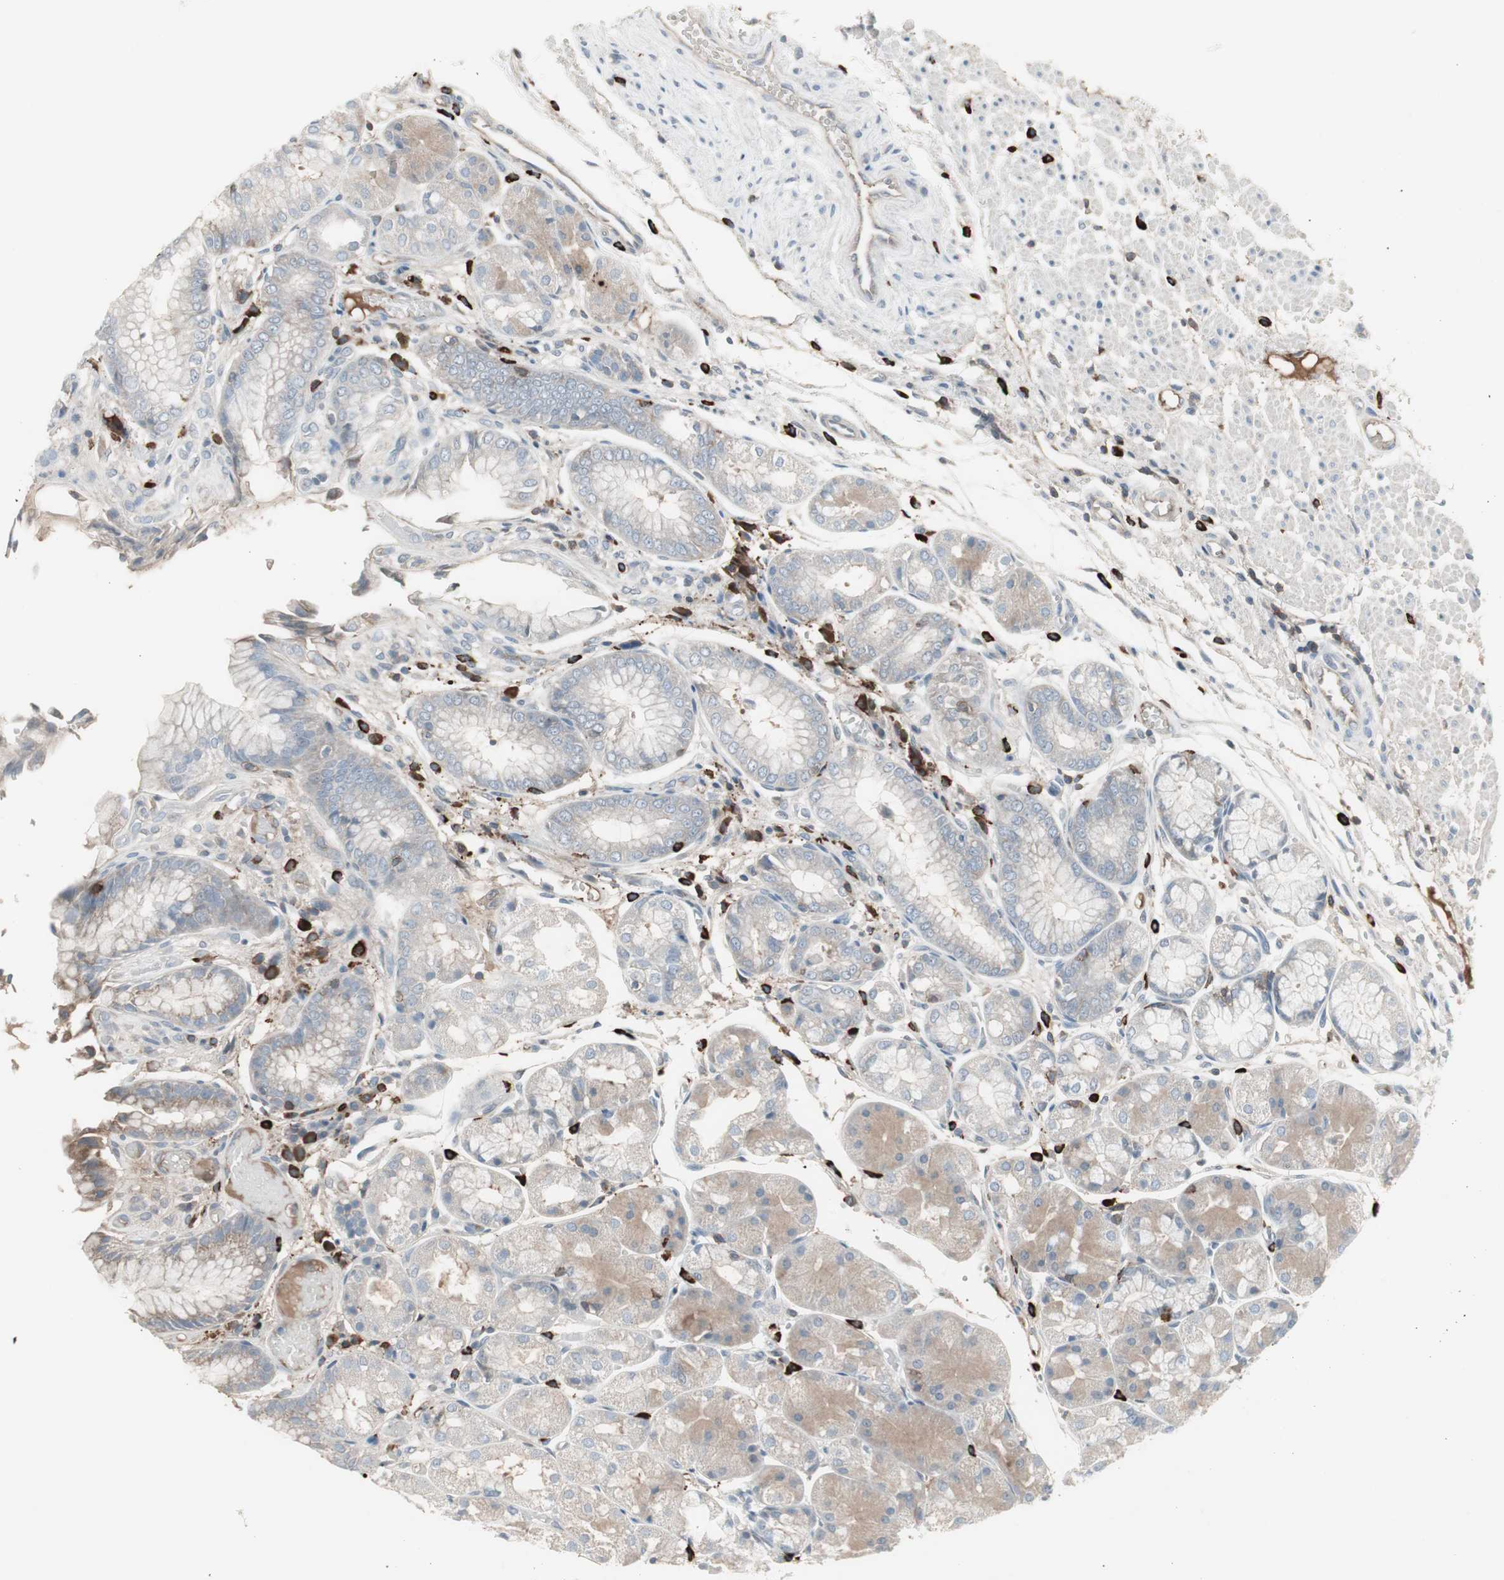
{"staining": {"intensity": "weak", "quantity": "25%-75%", "location": "cytoplasmic/membranous"}, "tissue": "stomach", "cell_type": "Glandular cells", "image_type": "normal", "snomed": [{"axis": "morphology", "description": "Normal tissue, NOS"}, {"axis": "topography", "description": "Stomach, upper"}], "caption": "Normal stomach was stained to show a protein in brown. There is low levels of weak cytoplasmic/membranous staining in approximately 25%-75% of glandular cells.", "gene": "ZSCAN32", "patient": {"sex": "male", "age": 72}}